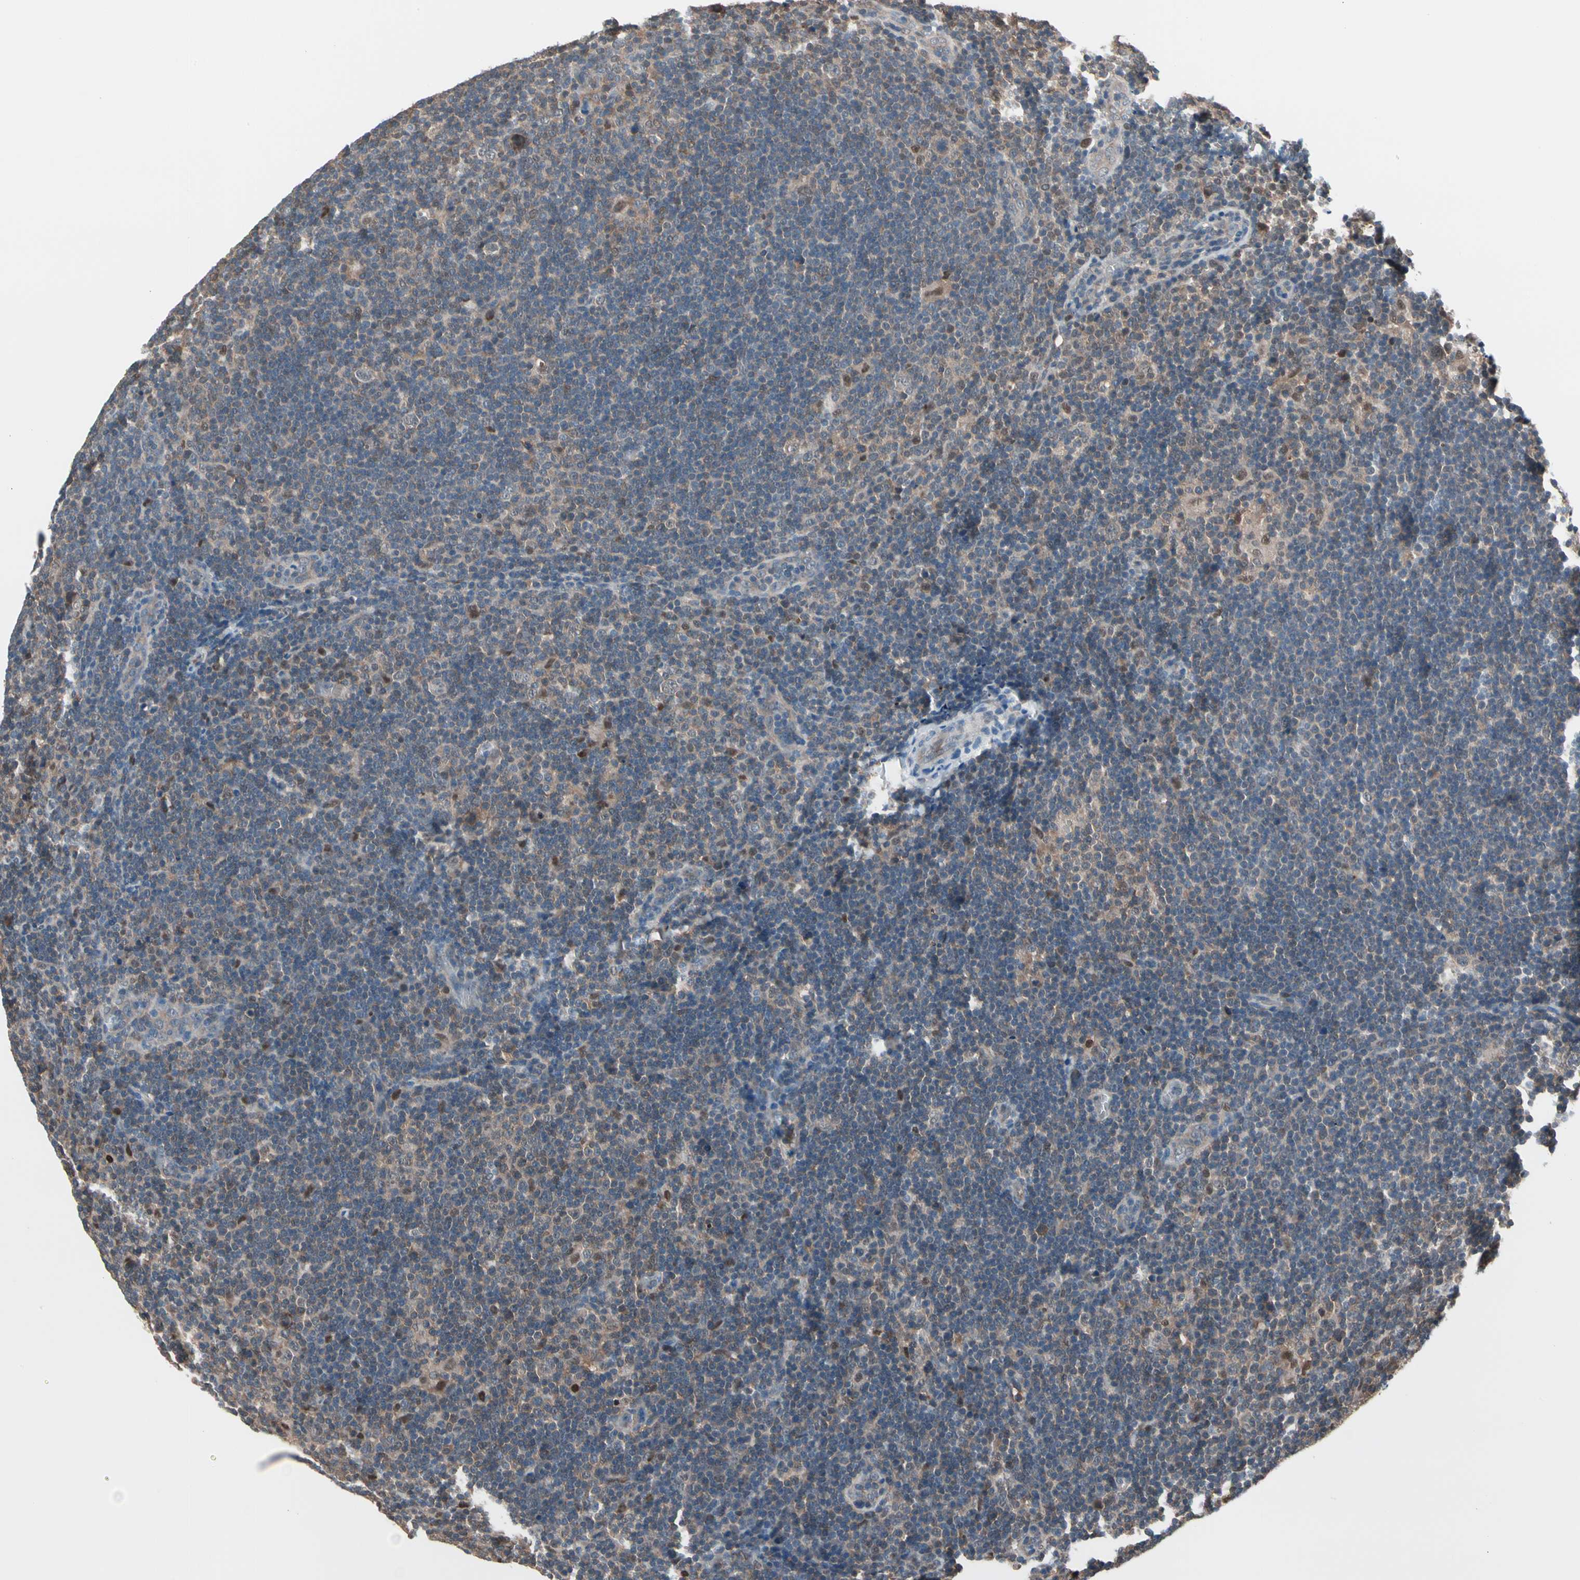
{"staining": {"intensity": "weak", "quantity": ">75%", "location": "cytoplasmic/membranous"}, "tissue": "lymphoma", "cell_type": "Tumor cells", "image_type": "cancer", "snomed": [{"axis": "morphology", "description": "Hodgkin's disease, NOS"}, {"axis": "topography", "description": "Lymph node"}], "caption": "Immunohistochemical staining of human Hodgkin's disease shows low levels of weak cytoplasmic/membranous staining in approximately >75% of tumor cells.", "gene": "PSMA2", "patient": {"sex": "female", "age": 57}}